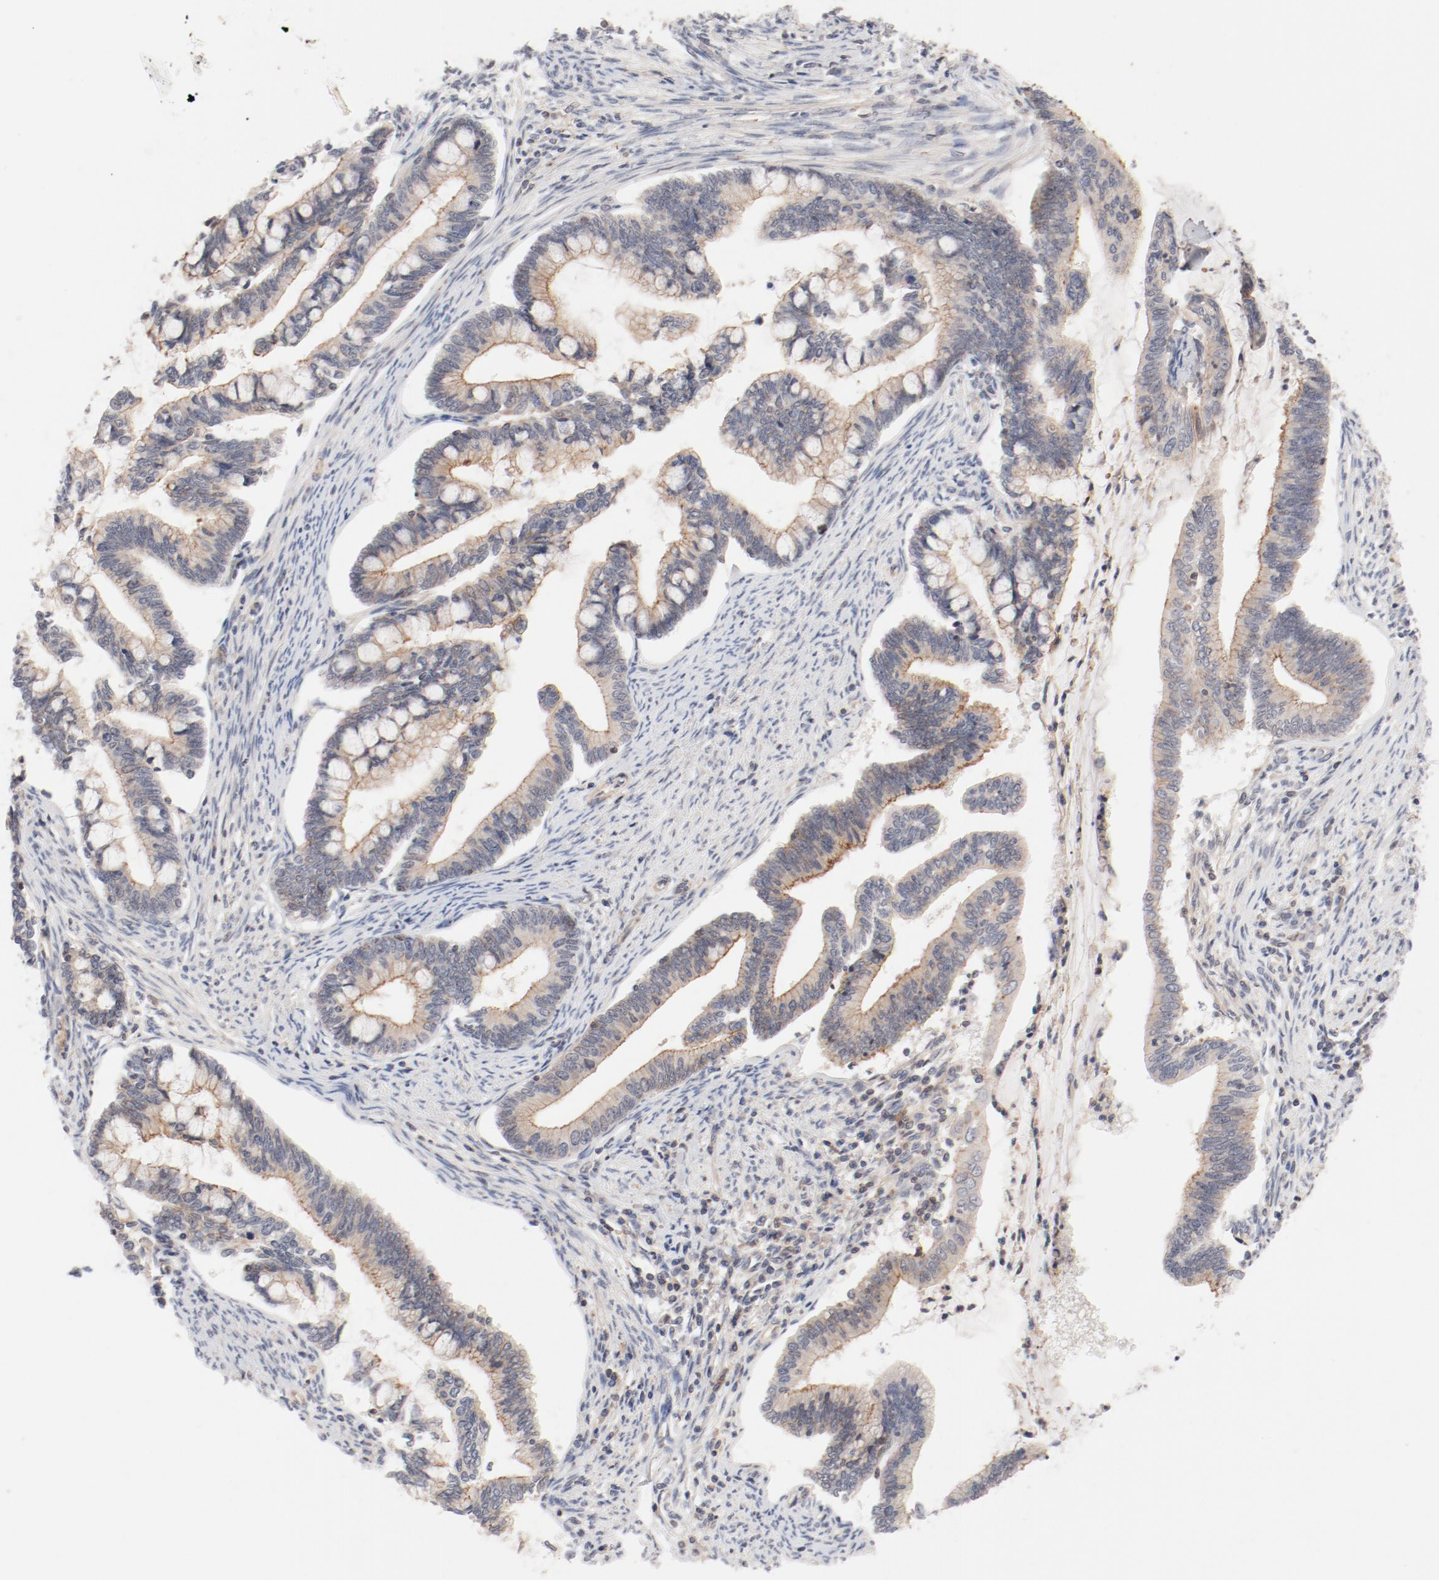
{"staining": {"intensity": "weak", "quantity": "25%-75%", "location": "cytoplasmic/membranous"}, "tissue": "cervical cancer", "cell_type": "Tumor cells", "image_type": "cancer", "snomed": [{"axis": "morphology", "description": "Adenocarcinoma, NOS"}, {"axis": "topography", "description": "Cervix"}], "caption": "IHC (DAB (3,3'-diaminobenzidine)) staining of cervical cancer reveals weak cytoplasmic/membranous protein staining in approximately 25%-75% of tumor cells.", "gene": "ZNF267", "patient": {"sex": "female", "age": 36}}